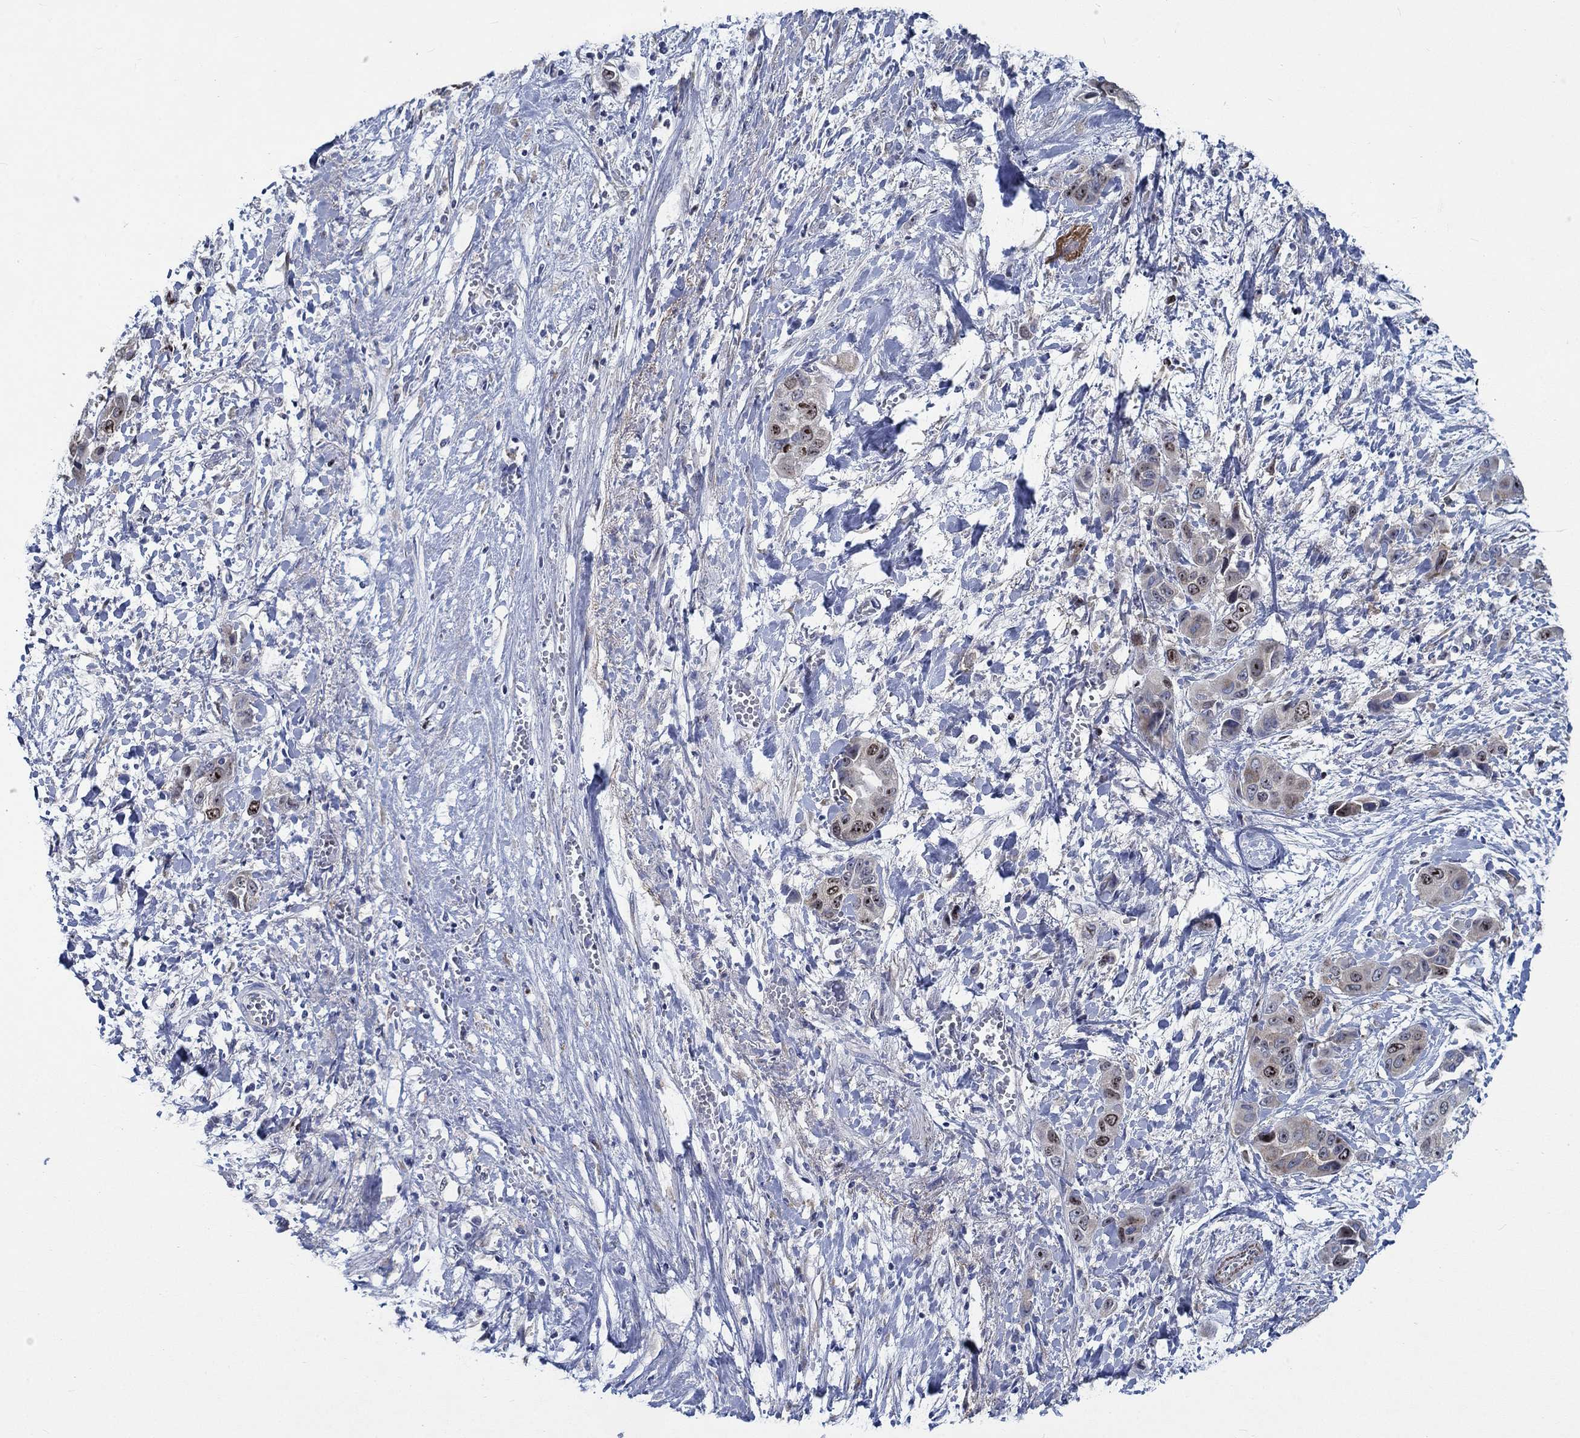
{"staining": {"intensity": "moderate", "quantity": "<25%", "location": "nuclear"}, "tissue": "liver cancer", "cell_type": "Tumor cells", "image_type": "cancer", "snomed": [{"axis": "morphology", "description": "Cholangiocarcinoma"}, {"axis": "topography", "description": "Liver"}], "caption": "Immunohistochemistry micrograph of neoplastic tissue: liver cholangiocarcinoma stained using immunohistochemistry (IHC) shows low levels of moderate protein expression localized specifically in the nuclear of tumor cells, appearing as a nuclear brown color.", "gene": "MMP24", "patient": {"sex": "female", "age": 52}}